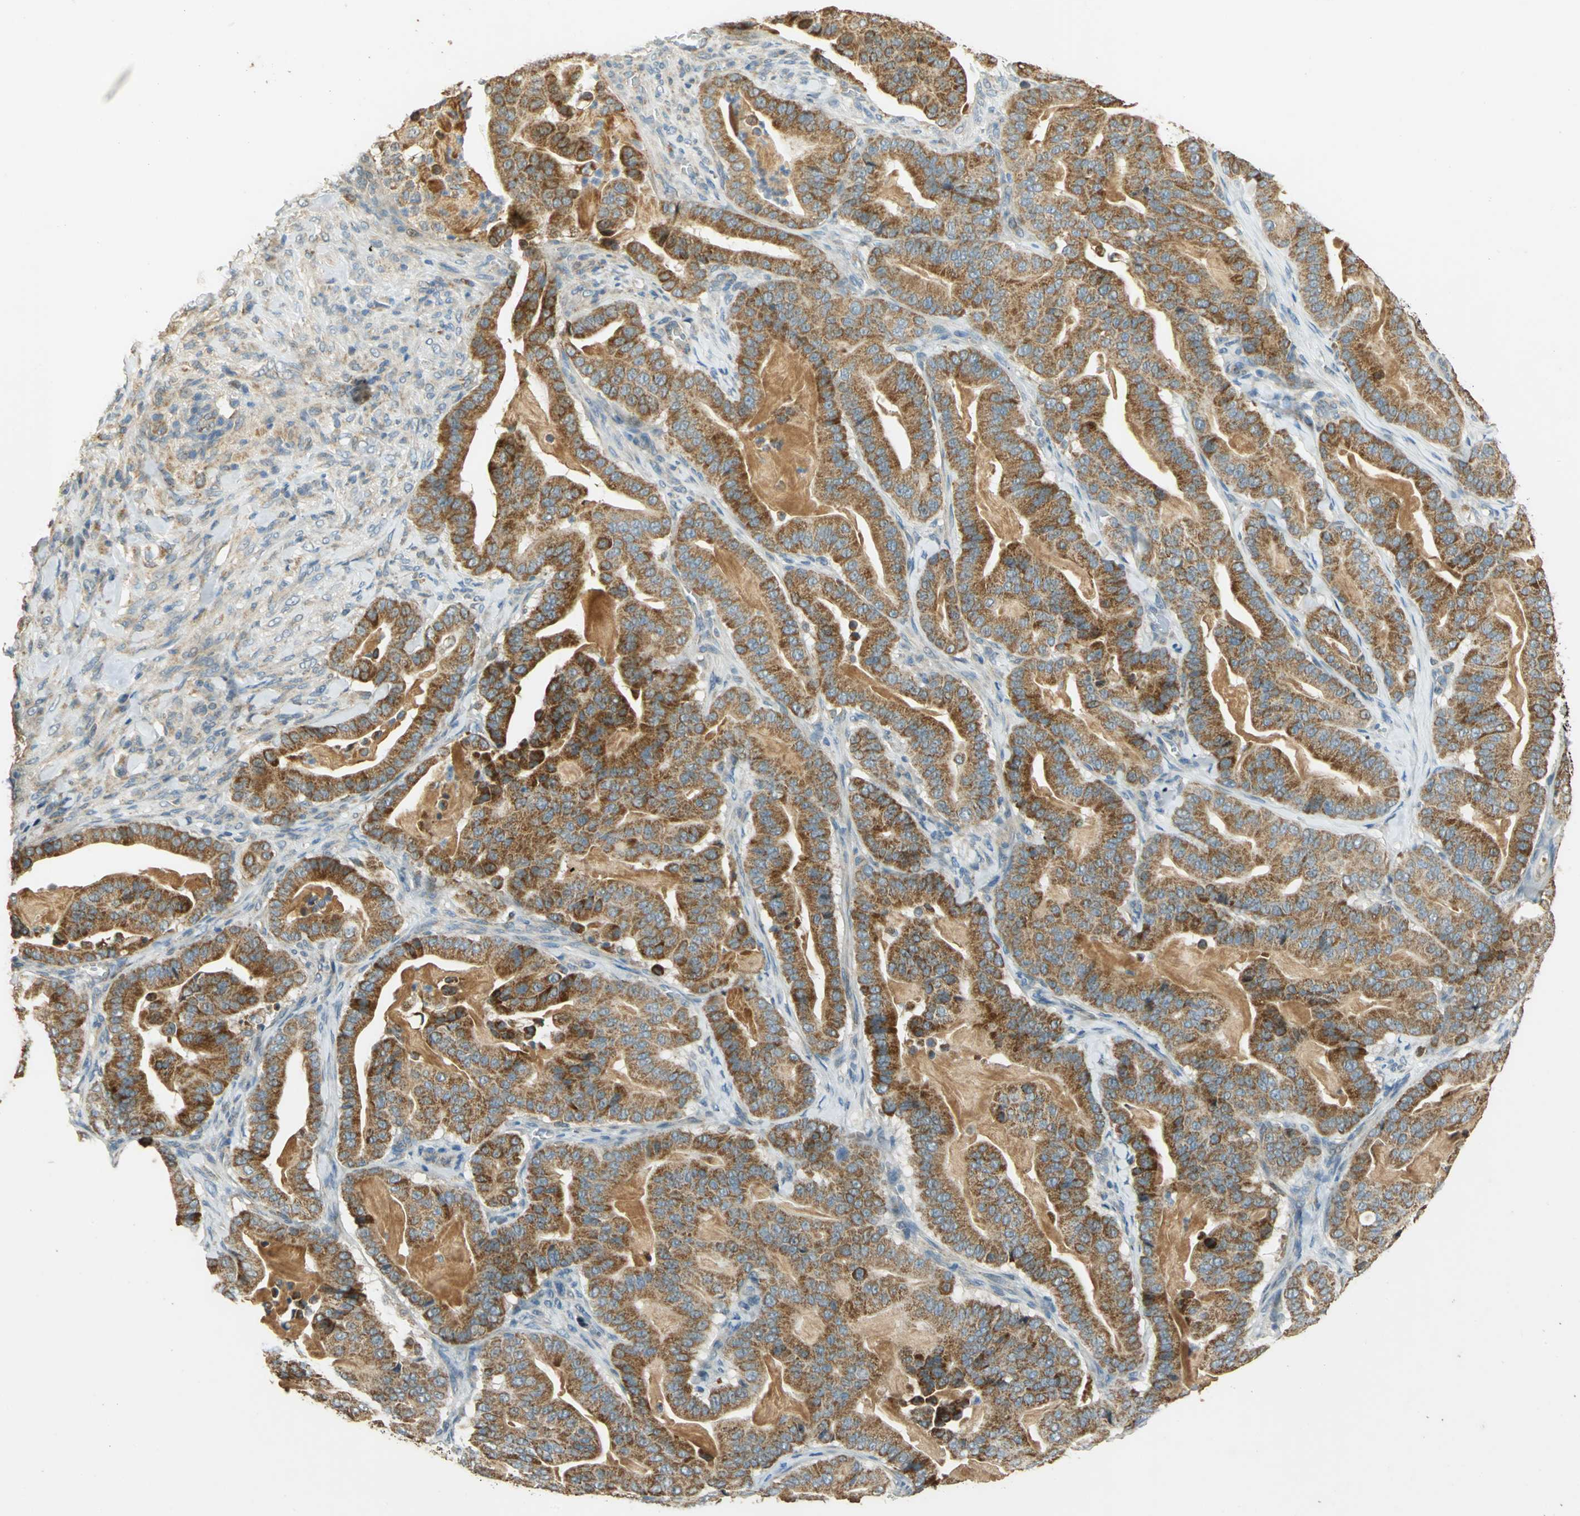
{"staining": {"intensity": "moderate", "quantity": ">75%", "location": "cytoplasmic/membranous"}, "tissue": "pancreatic cancer", "cell_type": "Tumor cells", "image_type": "cancer", "snomed": [{"axis": "morphology", "description": "Adenocarcinoma, NOS"}, {"axis": "topography", "description": "Pancreas"}], "caption": "Pancreatic adenocarcinoma stained with a brown dye displays moderate cytoplasmic/membranous positive staining in about >75% of tumor cells.", "gene": "HDHD5", "patient": {"sex": "male", "age": 63}}